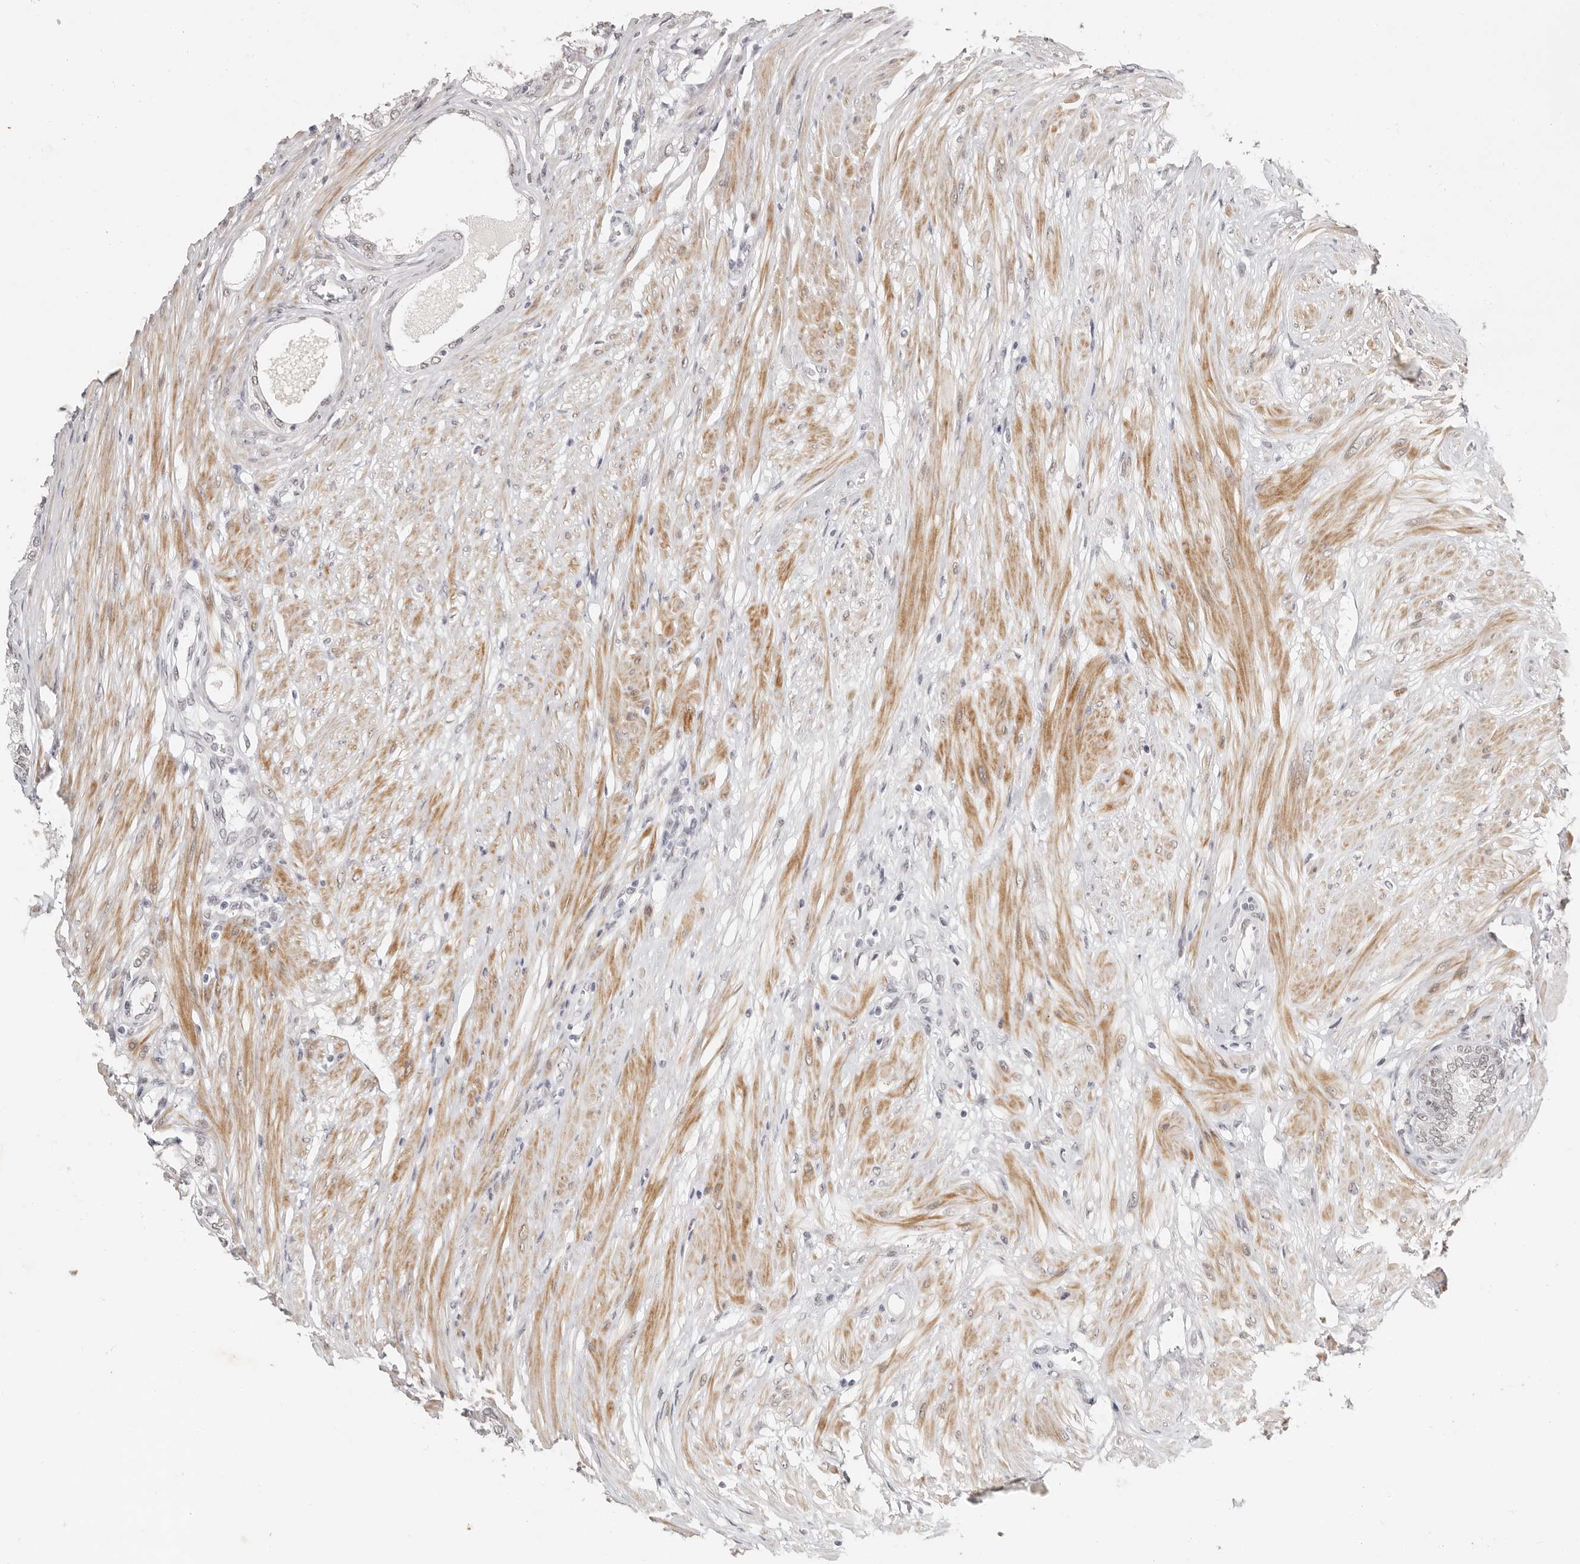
{"staining": {"intensity": "weak", "quantity": ">75%", "location": "nuclear"}, "tissue": "prostate", "cell_type": "Glandular cells", "image_type": "normal", "snomed": [{"axis": "morphology", "description": "Normal tissue, NOS"}, {"axis": "morphology", "description": "Urothelial carcinoma, Low grade"}, {"axis": "topography", "description": "Urinary bladder"}, {"axis": "topography", "description": "Prostate"}], "caption": "An immunohistochemistry (IHC) micrograph of benign tissue is shown. Protein staining in brown shows weak nuclear positivity in prostate within glandular cells.", "gene": "LARP7", "patient": {"sex": "male", "age": 60}}